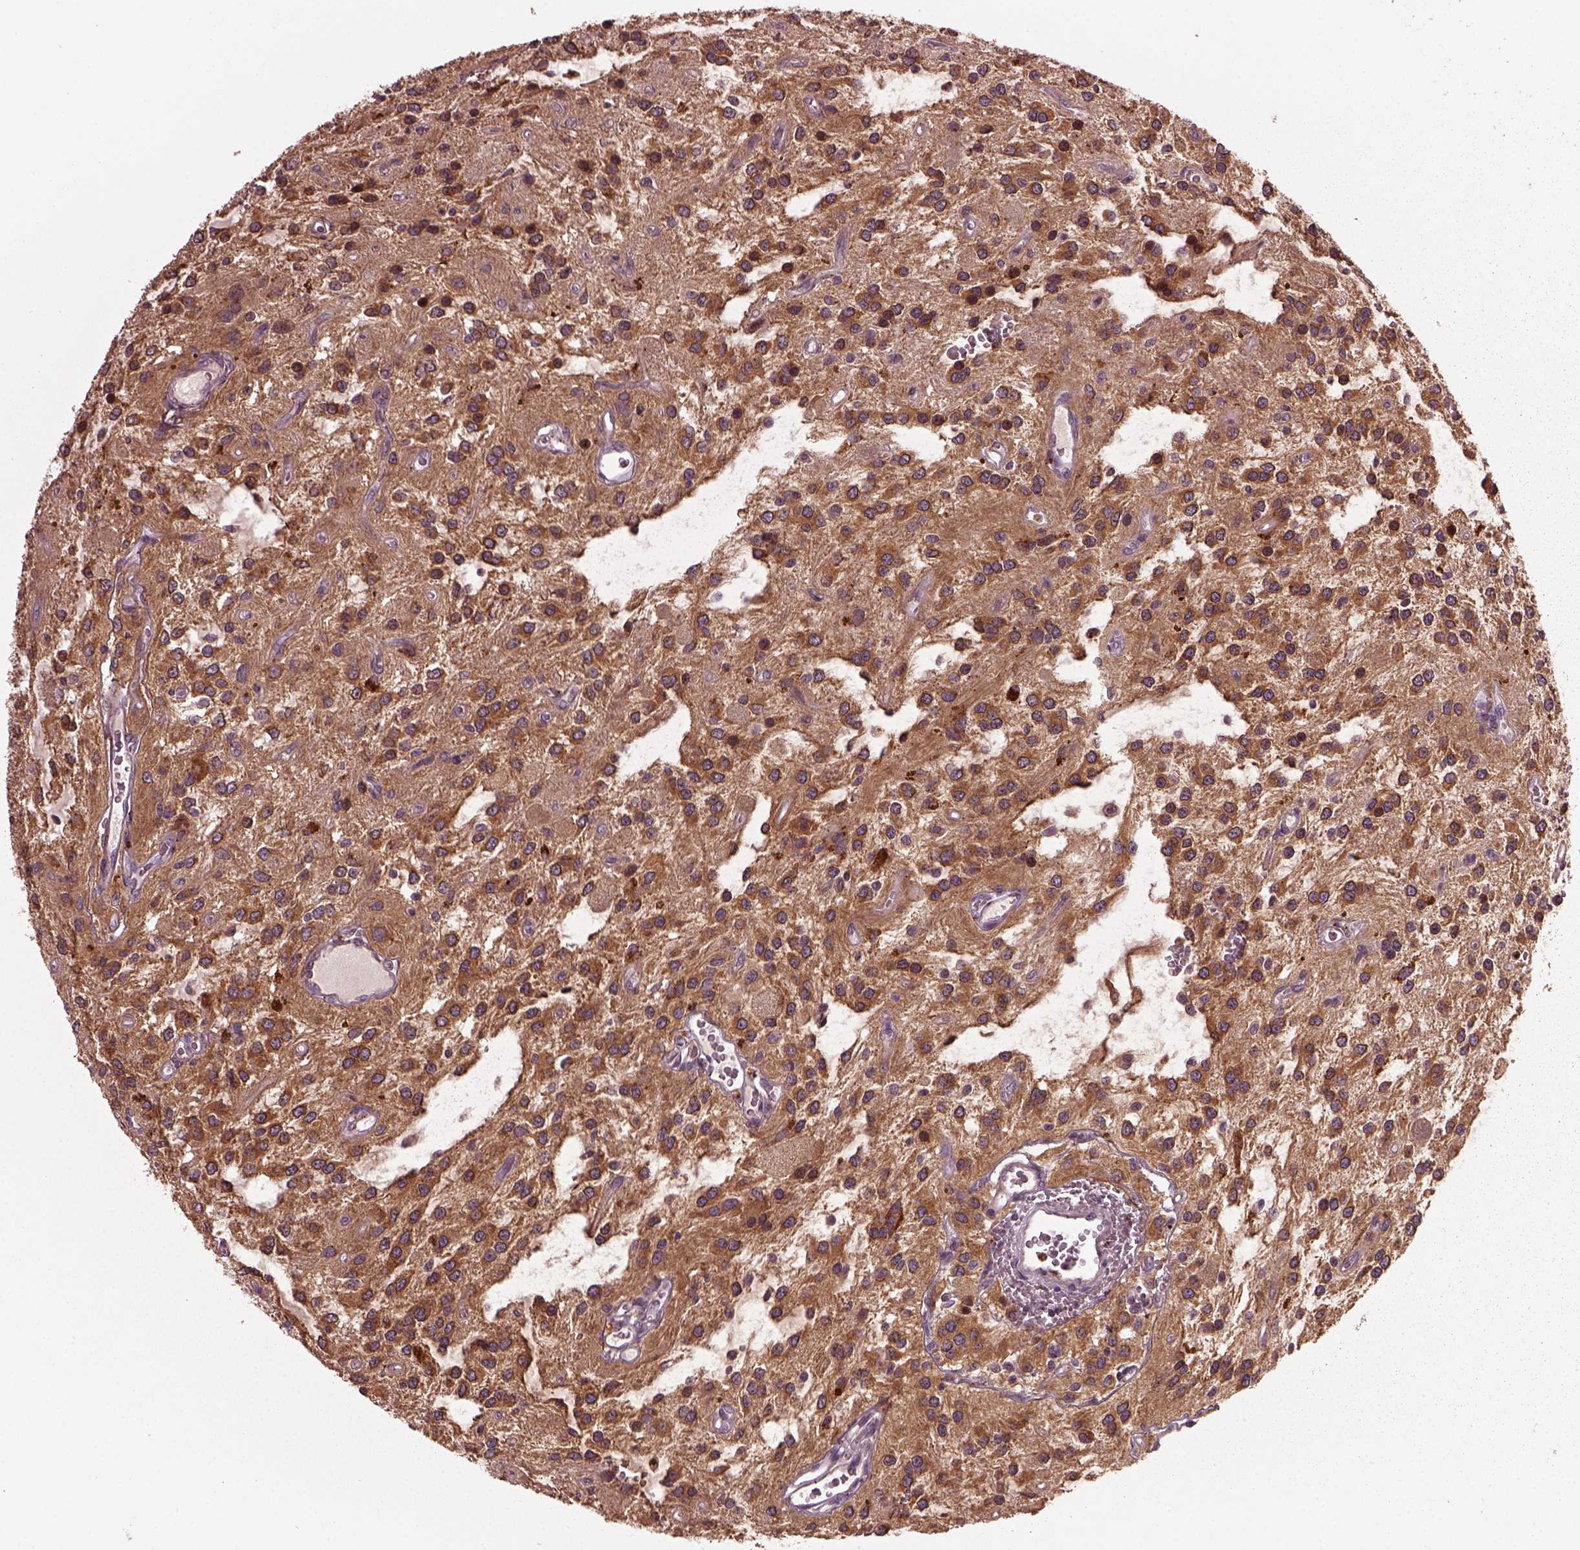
{"staining": {"intensity": "moderate", "quantity": ">75%", "location": "cytoplasmic/membranous"}, "tissue": "glioma", "cell_type": "Tumor cells", "image_type": "cancer", "snomed": [{"axis": "morphology", "description": "Glioma, malignant, Low grade"}, {"axis": "topography", "description": "Cerebellum"}], "caption": "Immunohistochemistry photomicrograph of glioma stained for a protein (brown), which reveals medium levels of moderate cytoplasmic/membranous staining in about >75% of tumor cells.", "gene": "RUFY3", "patient": {"sex": "female", "age": 14}}